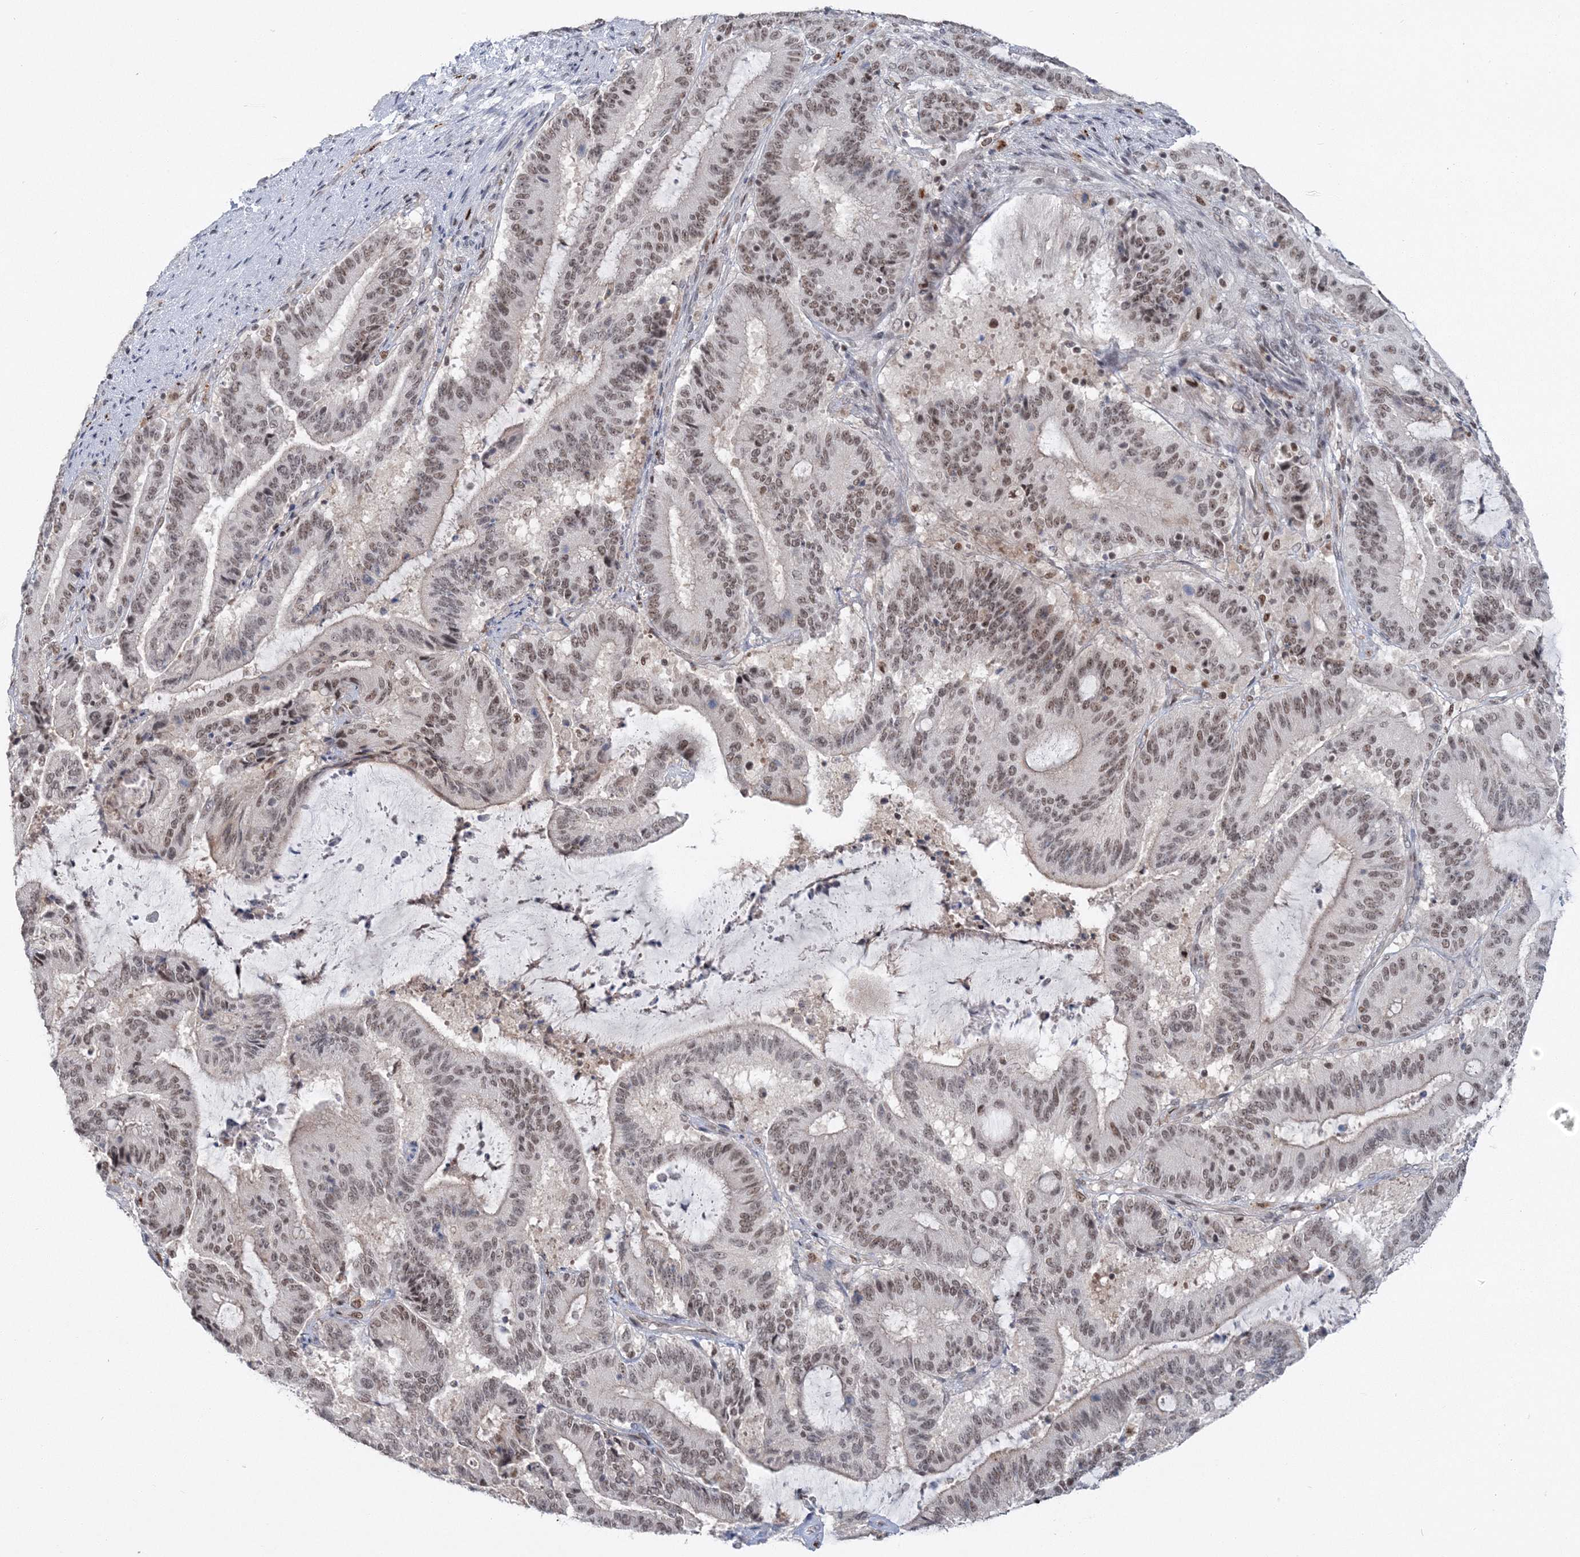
{"staining": {"intensity": "moderate", "quantity": ">75%", "location": "nuclear"}, "tissue": "liver cancer", "cell_type": "Tumor cells", "image_type": "cancer", "snomed": [{"axis": "morphology", "description": "Normal tissue, NOS"}, {"axis": "morphology", "description": "Cholangiocarcinoma"}, {"axis": "topography", "description": "Liver"}, {"axis": "topography", "description": "Peripheral nerve tissue"}], "caption": "Protein expression analysis of human liver cholangiocarcinoma reveals moderate nuclear expression in about >75% of tumor cells.", "gene": "PDS5A", "patient": {"sex": "female", "age": 73}}